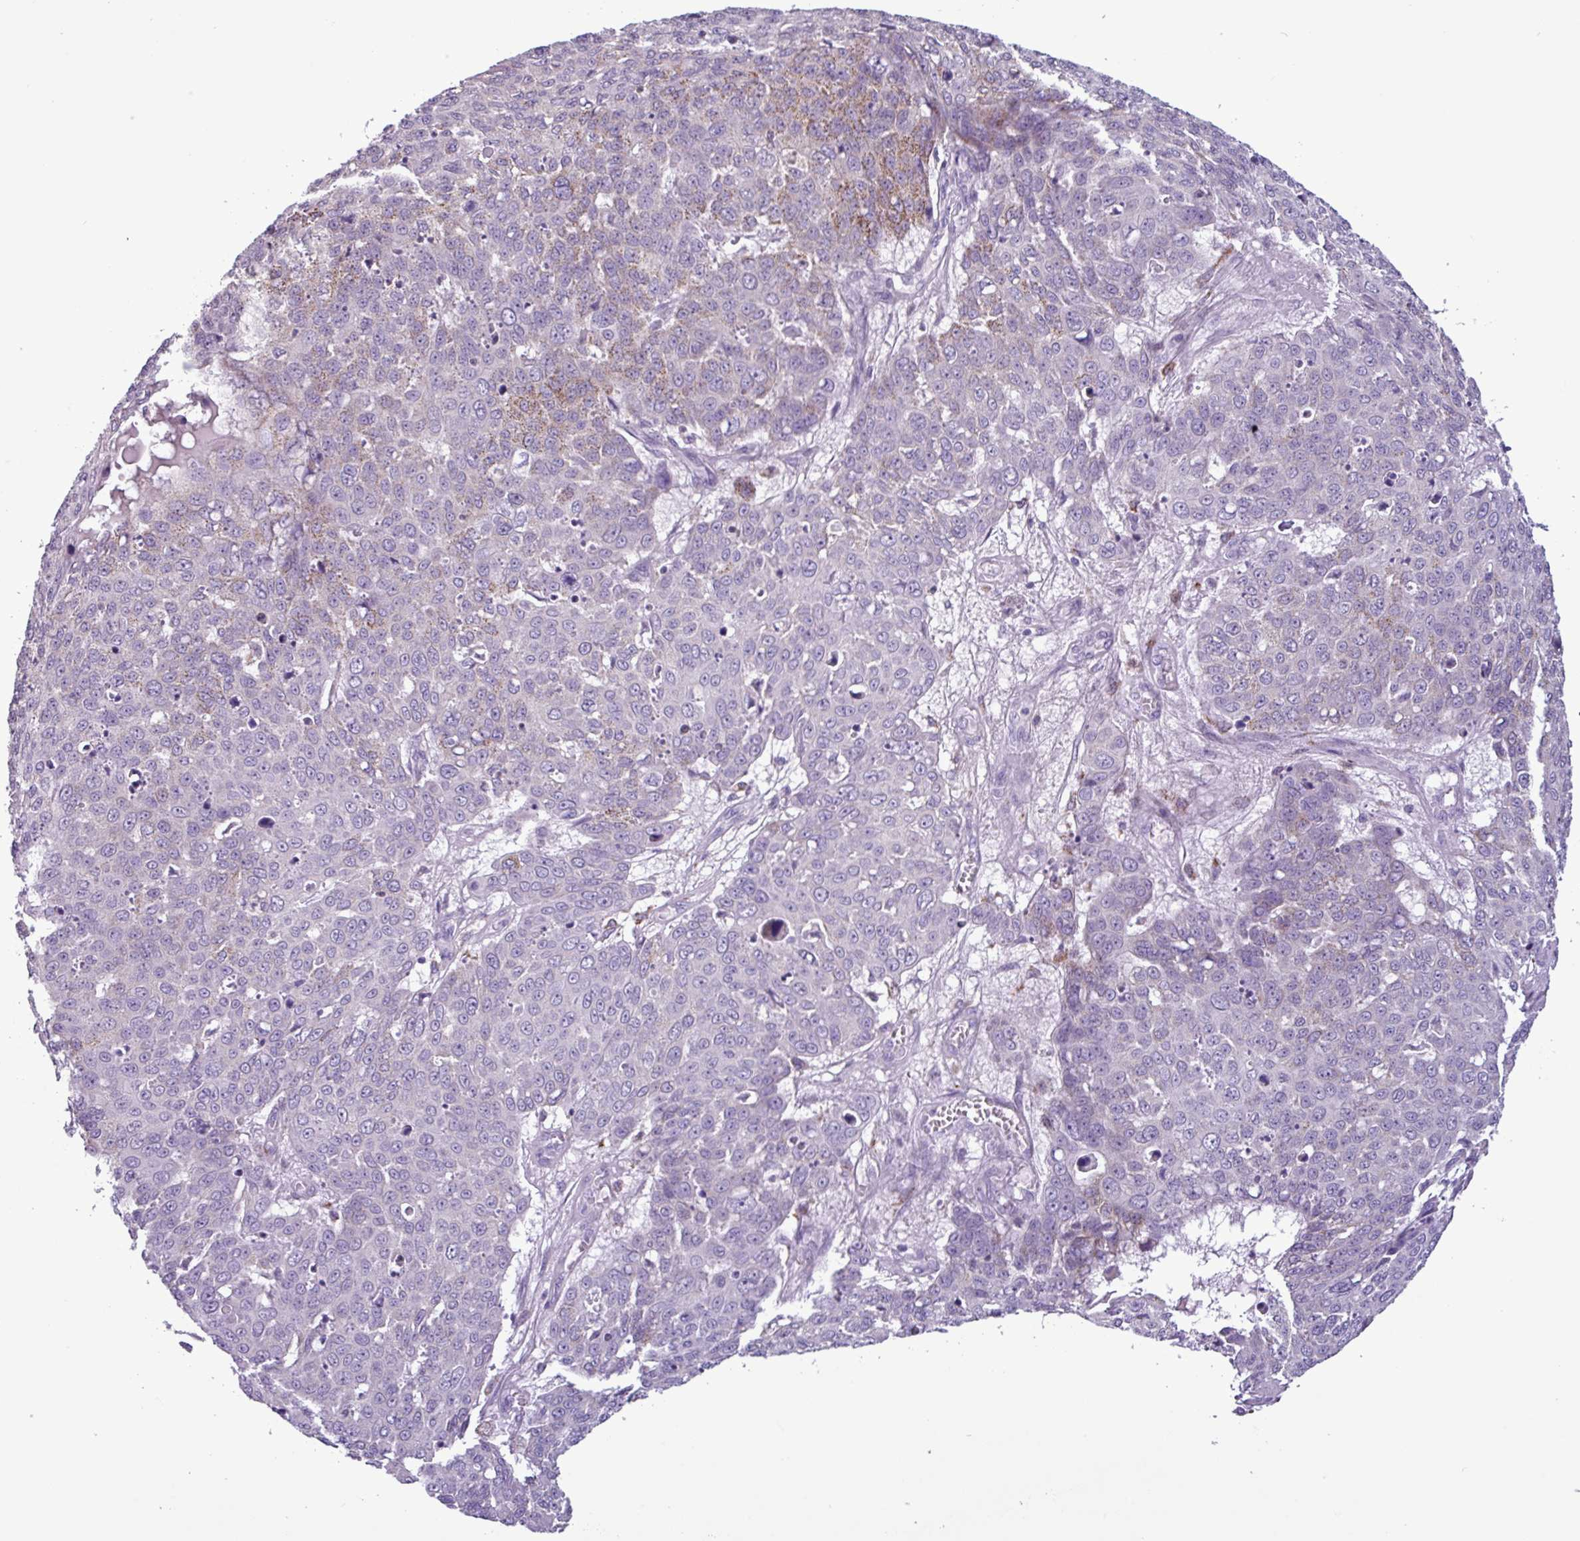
{"staining": {"intensity": "weak", "quantity": "<25%", "location": "cytoplasmic/membranous"}, "tissue": "skin cancer", "cell_type": "Tumor cells", "image_type": "cancer", "snomed": [{"axis": "morphology", "description": "Squamous cell carcinoma, NOS"}, {"axis": "topography", "description": "Skin"}], "caption": "Protein analysis of squamous cell carcinoma (skin) exhibits no significant positivity in tumor cells.", "gene": "ZNF667", "patient": {"sex": "male", "age": 71}}